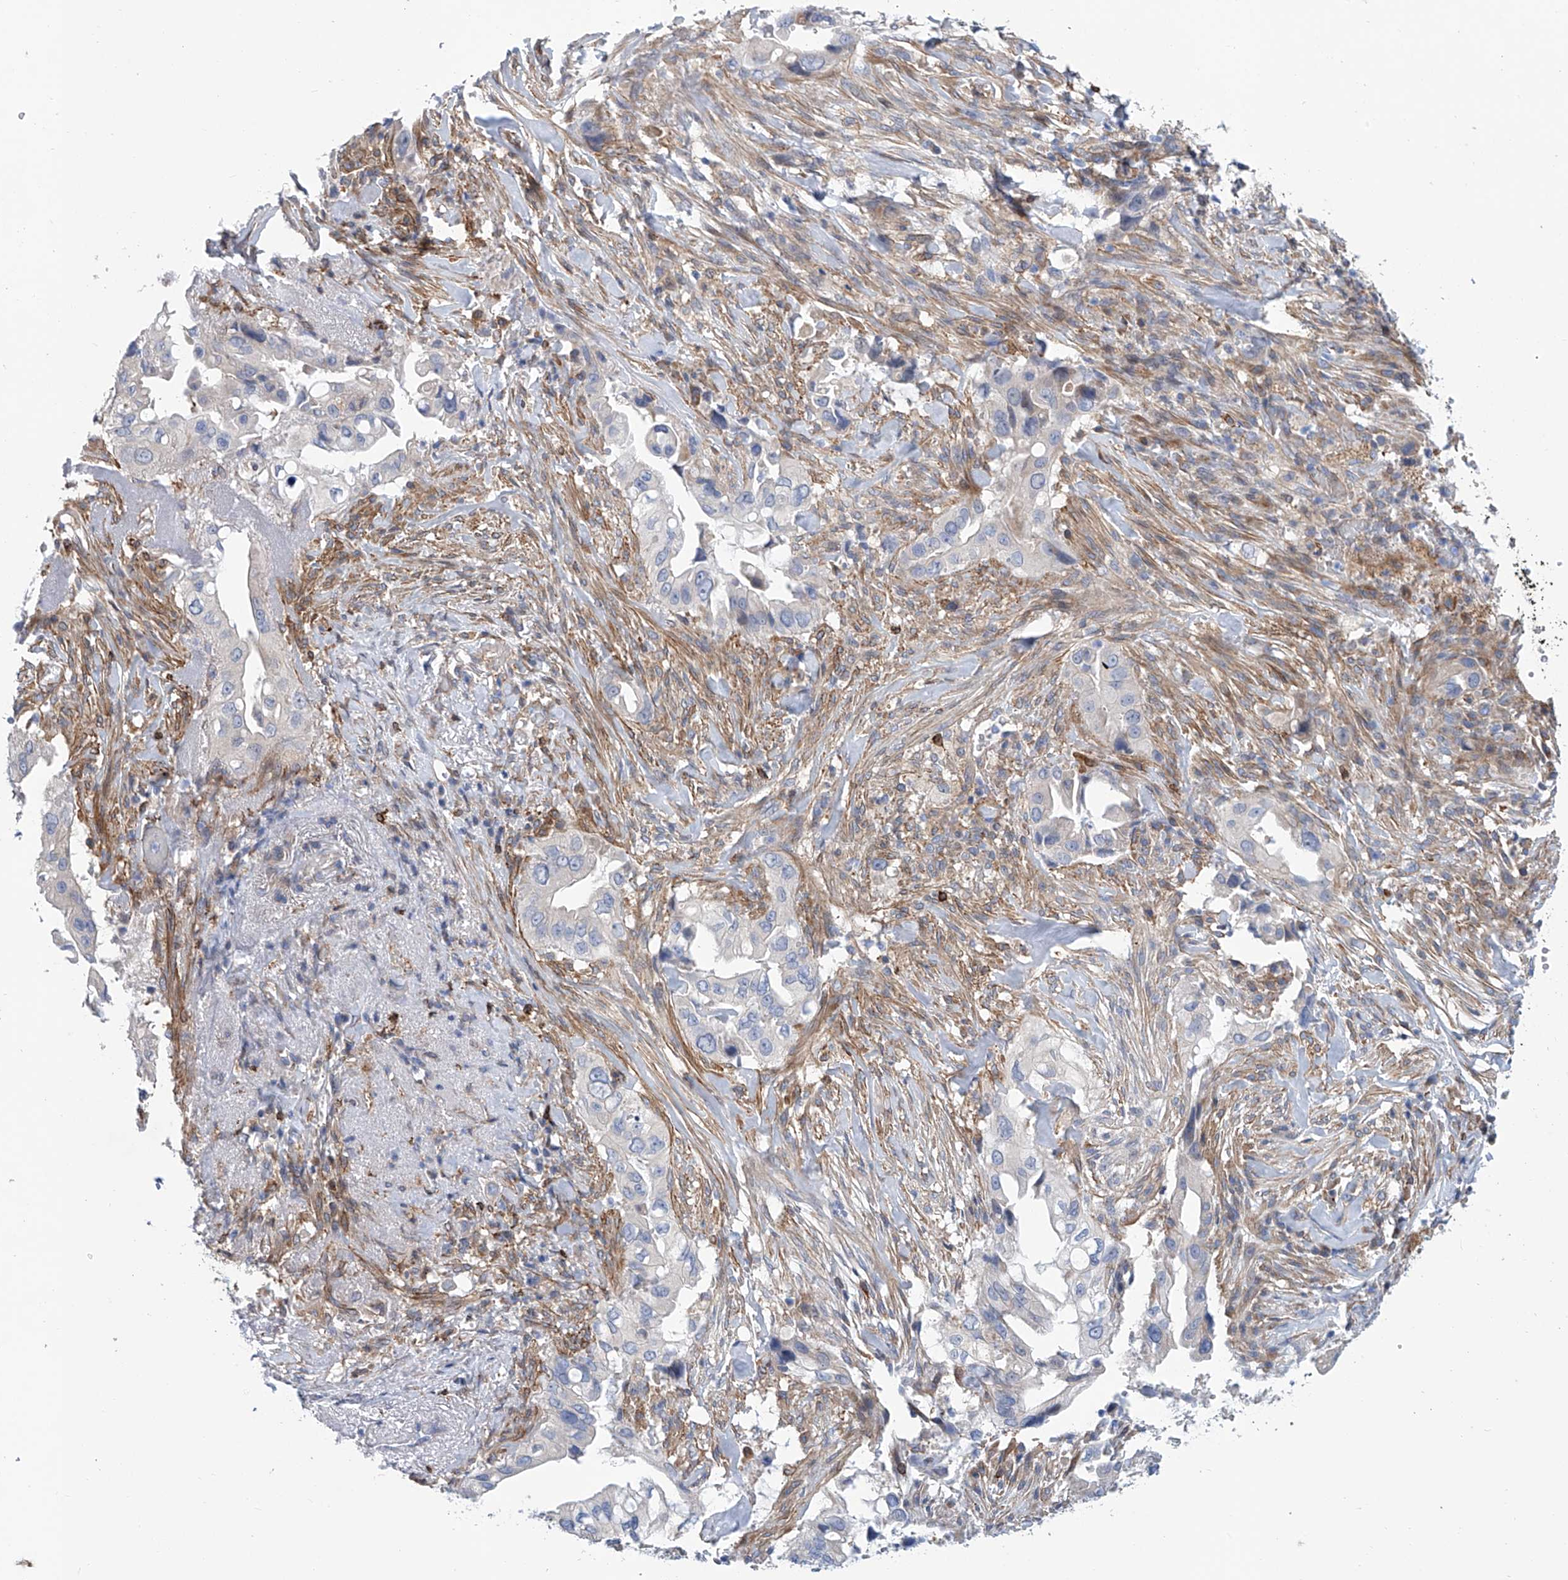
{"staining": {"intensity": "negative", "quantity": "none", "location": "none"}, "tissue": "pancreatic cancer", "cell_type": "Tumor cells", "image_type": "cancer", "snomed": [{"axis": "morphology", "description": "Inflammation, NOS"}, {"axis": "morphology", "description": "Adenocarcinoma, NOS"}, {"axis": "topography", "description": "Pancreas"}], "caption": "DAB (3,3'-diaminobenzidine) immunohistochemical staining of pancreatic cancer (adenocarcinoma) shows no significant expression in tumor cells. (DAB immunohistochemistry, high magnification).", "gene": "TNN", "patient": {"sex": "female", "age": 56}}